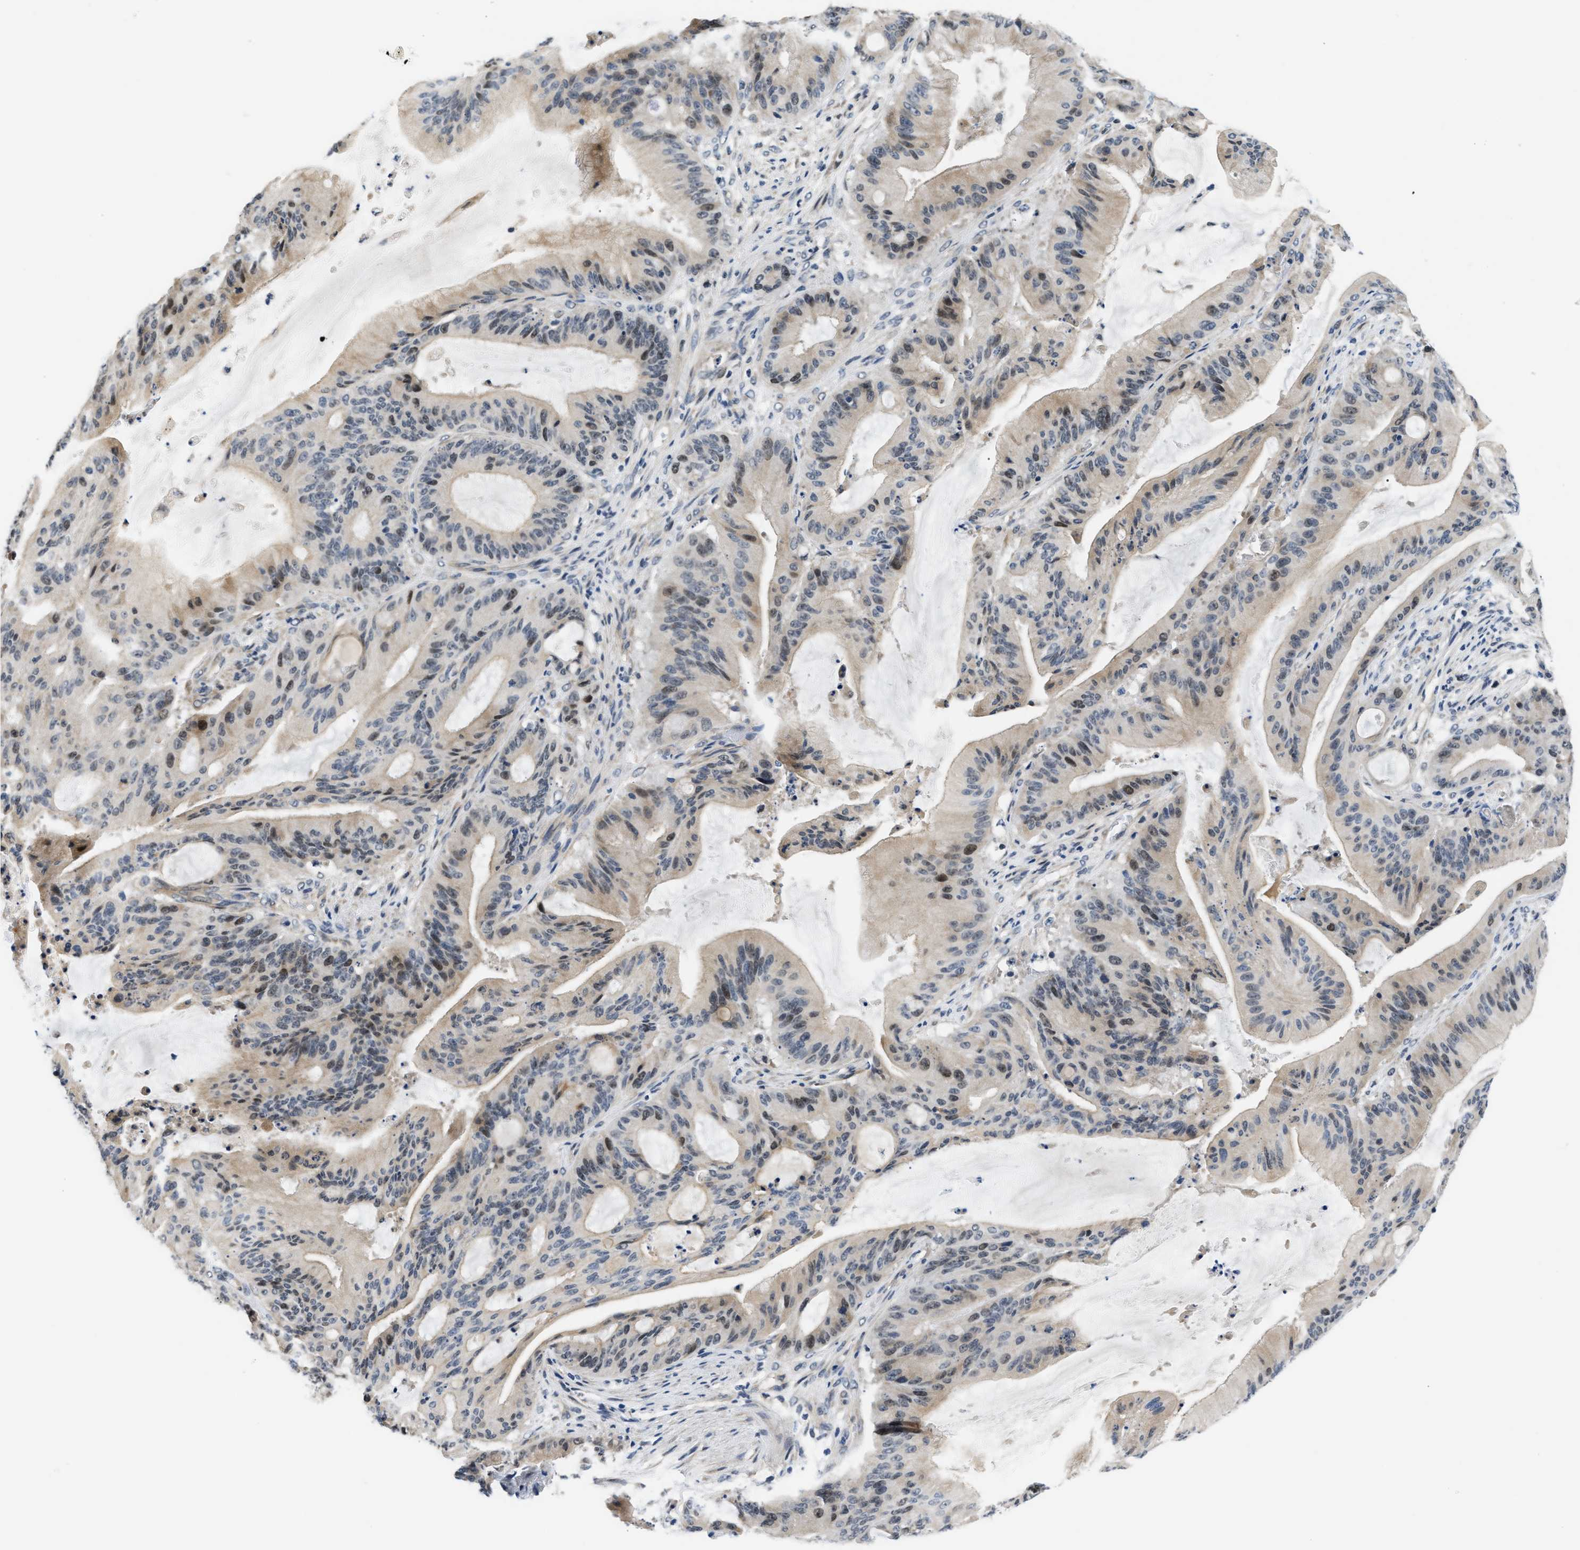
{"staining": {"intensity": "weak", "quantity": "25%-75%", "location": "nuclear"}, "tissue": "liver cancer", "cell_type": "Tumor cells", "image_type": "cancer", "snomed": [{"axis": "morphology", "description": "Normal tissue, NOS"}, {"axis": "morphology", "description": "Cholangiocarcinoma"}, {"axis": "topography", "description": "Liver"}, {"axis": "topography", "description": "Peripheral nerve tissue"}], "caption": "A low amount of weak nuclear expression is present in about 25%-75% of tumor cells in liver cancer (cholangiocarcinoma) tissue. Using DAB (brown) and hematoxylin (blue) stains, captured at high magnification using brightfield microscopy.", "gene": "CLGN", "patient": {"sex": "female", "age": 73}}